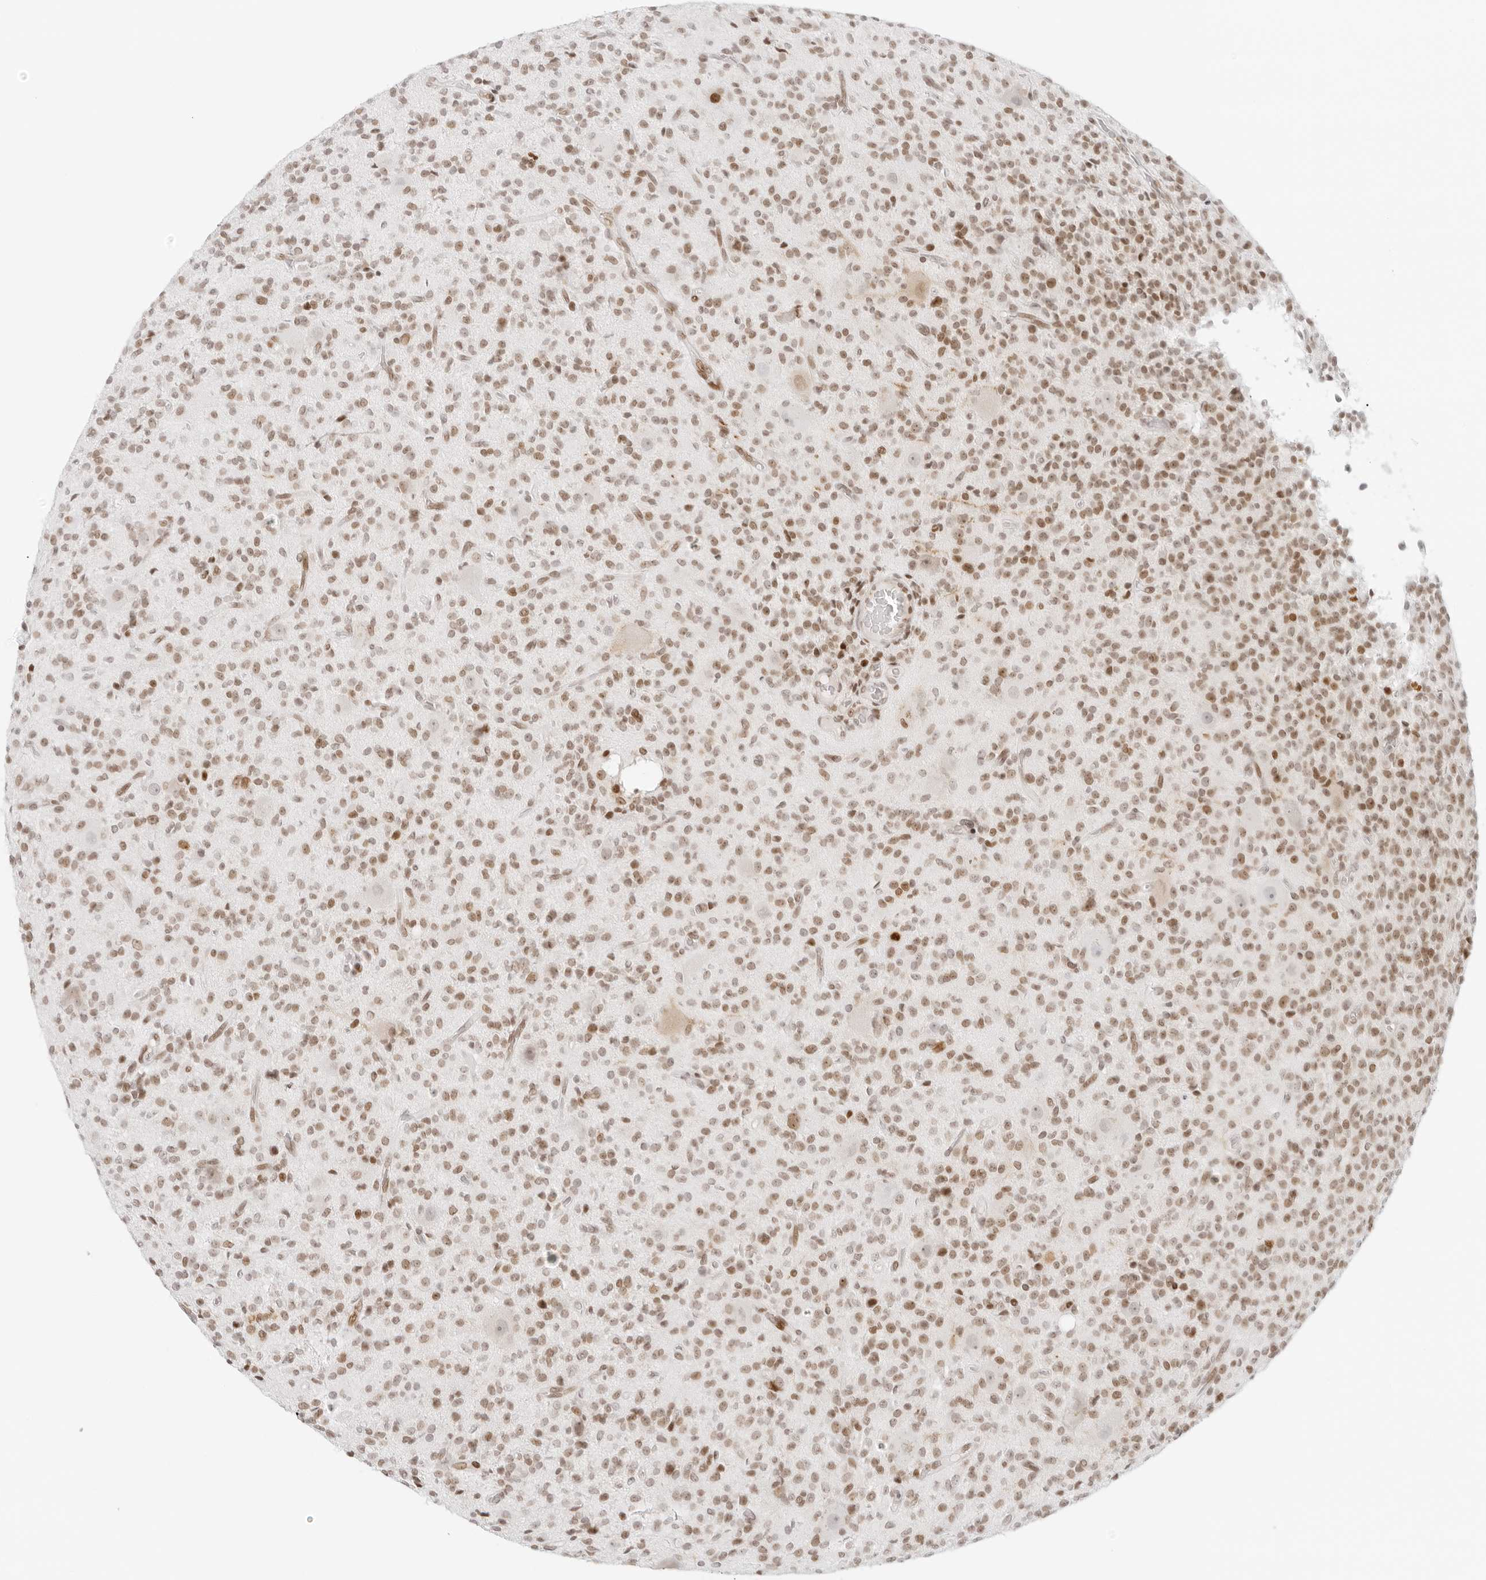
{"staining": {"intensity": "moderate", "quantity": ">75%", "location": "nuclear"}, "tissue": "glioma", "cell_type": "Tumor cells", "image_type": "cancer", "snomed": [{"axis": "morphology", "description": "Glioma, malignant, High grade"}, {"axis": "topography", "description": "Brain"}], "caption": "Malignant high-grade glioma stained with immunohistochemistry (IHC) displays moderate nuclear positivity in approximately >75% of tumor cells.", "gene": "RCC1", "patient": {"sex": "male", "age": 34}}